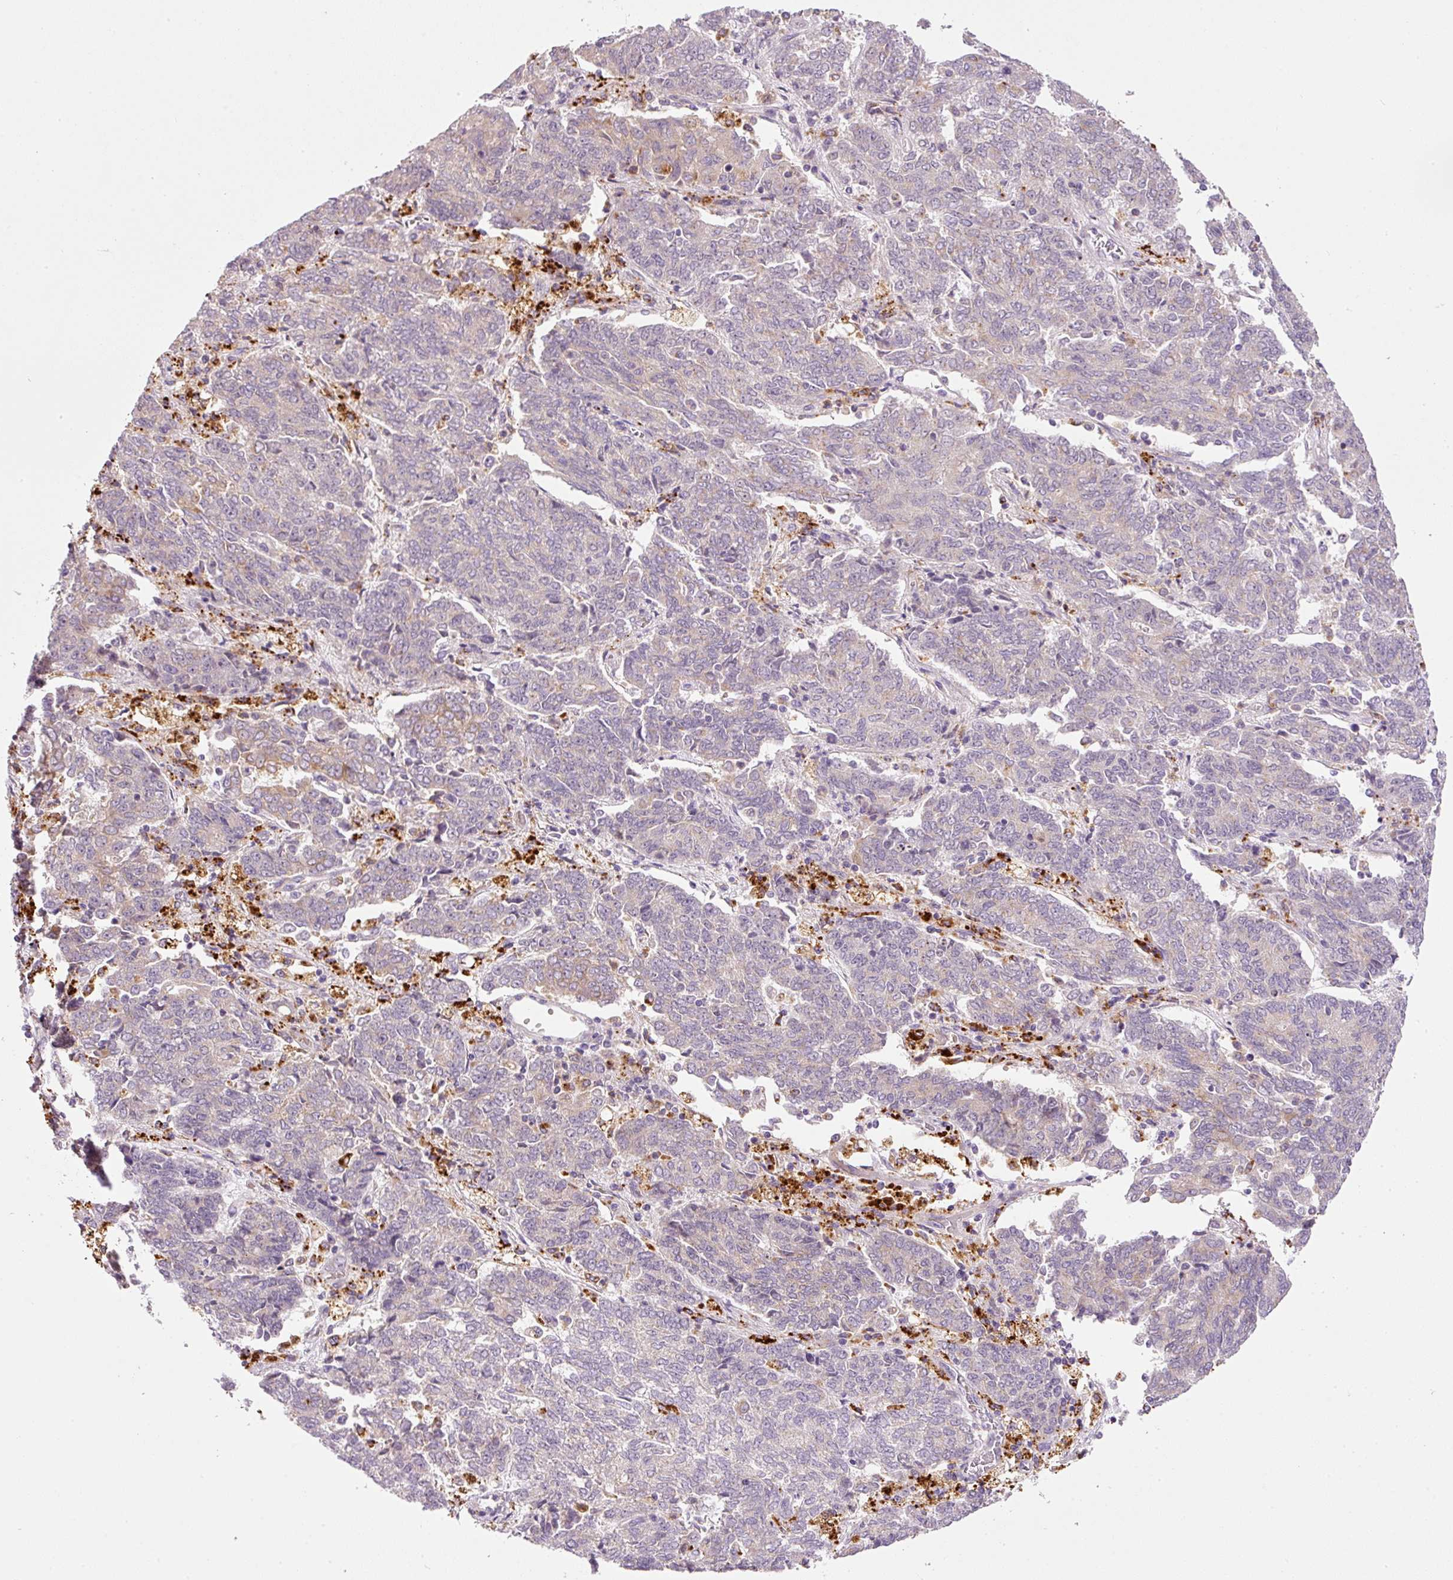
{"staining": {"intensity": "negative", "quantity": "none", "location": "none"}, "tissue": "endometrial cancer", "cell_type": "Tumor cells", "image_type": "cancer", "snomed": [{"axis": "morphology", "description": "Adenocarcinoma, NOS"}, {"axis": "topography", "description": "Endometrium"}], "caption": "DAB (3,3'-diaminobenzidine) immunohistochemical staining of human endometrial cancer (adenocarcinoma) reveals no significant expression in tumor cells. (Stains: DAB (3,3'-diaminobenzidine) IHC with hematoxylin counter stain, Microscopy: brightfield microscopy at high magnification).", "gene": "ZNF639", "patient": {"sex": "female", "age": 80}}